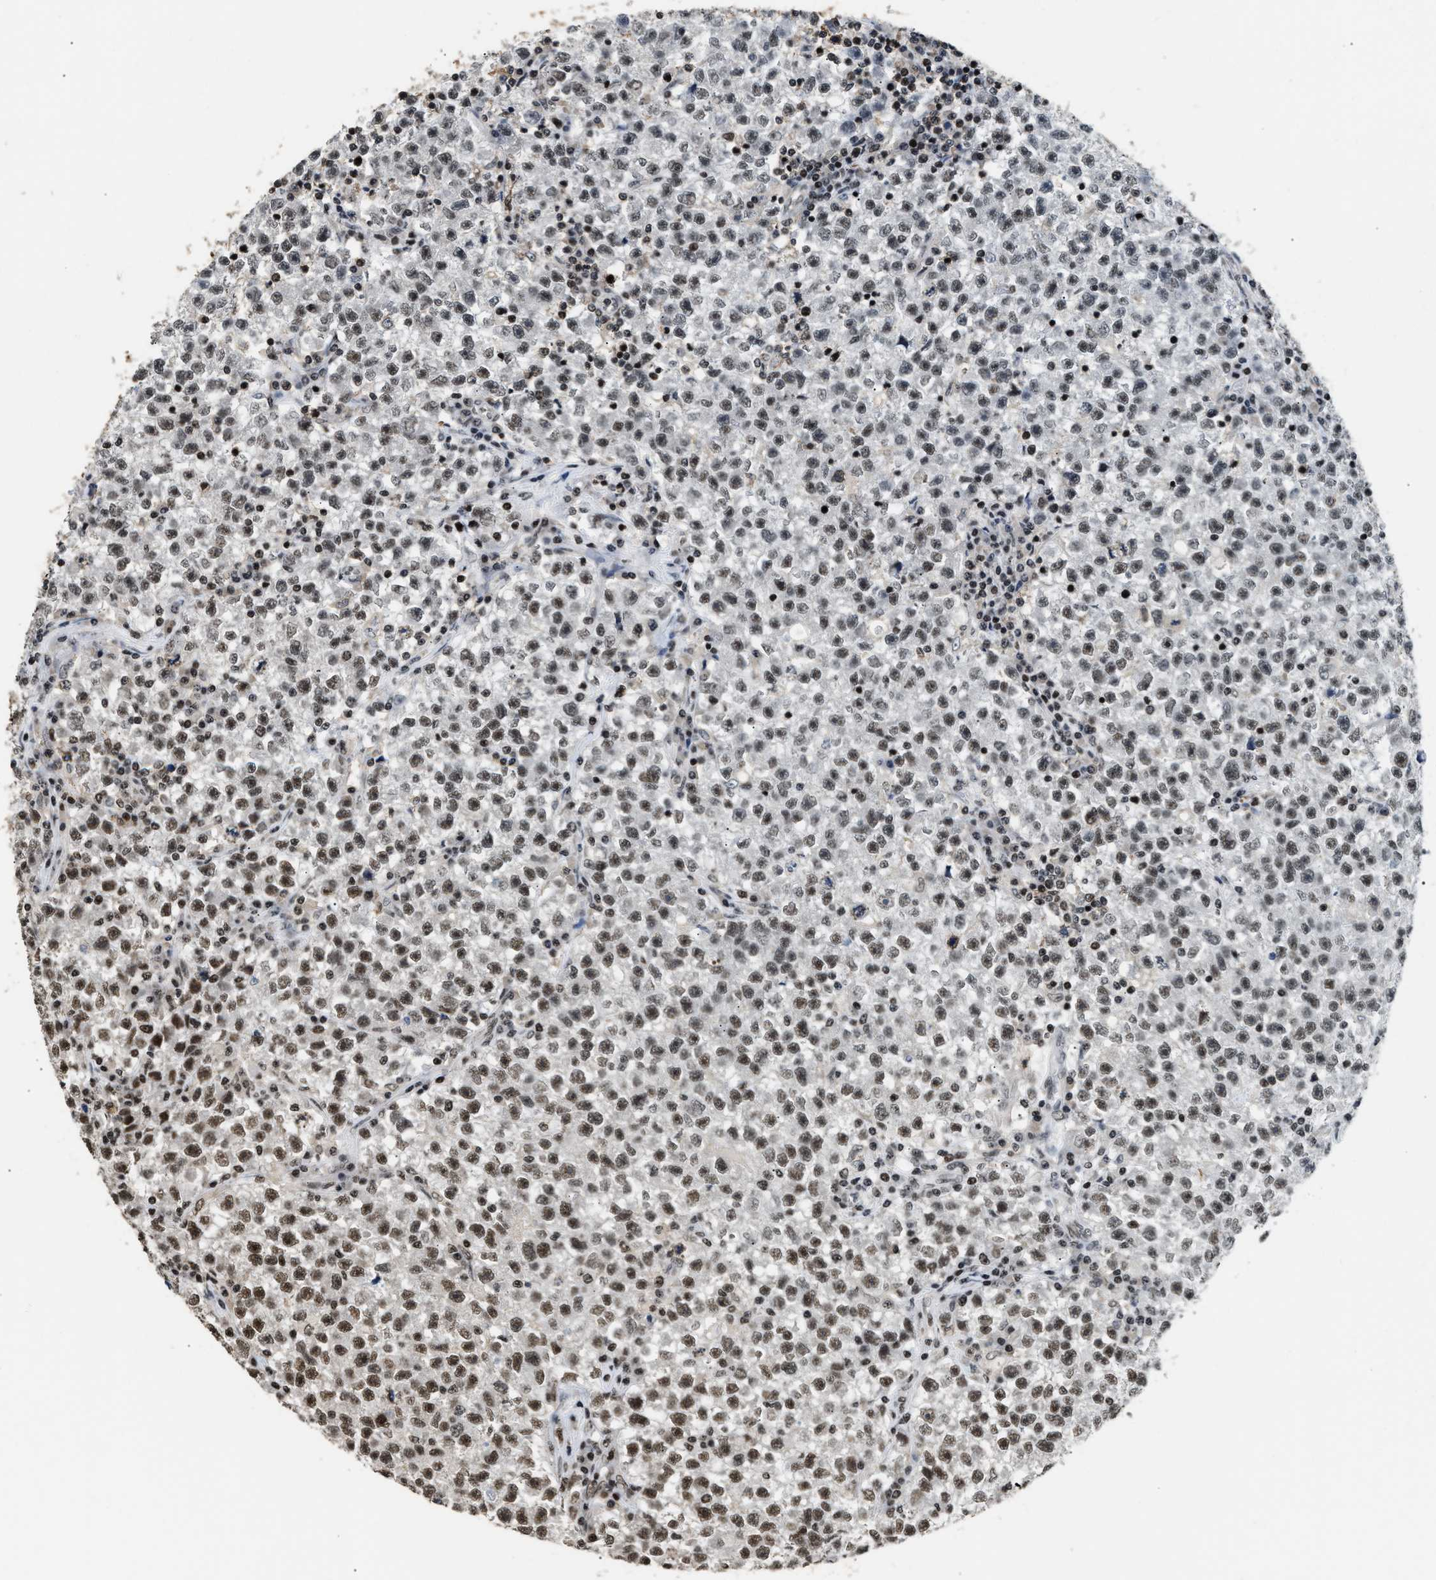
{"staining": {"intensity": "moderate", "quantity": ">75%", "location": "nuclear"}, "tissue": "testis cancer", "cell_type": "Tumor cells", "image_type": "cancer", "snomed": [{"axis": "morphology", "description": "Seminoma, NOS"}, {"axis": "topography", "description": "Testis"}], "caption": "Approximately >75% of tumor cells in testis seminoma demonstrate moderate nuclear protein staining as visualized by brown immunohistochemical staining.", "gene": "RAD21", "patient": {"sex": "male", "age": 22}}